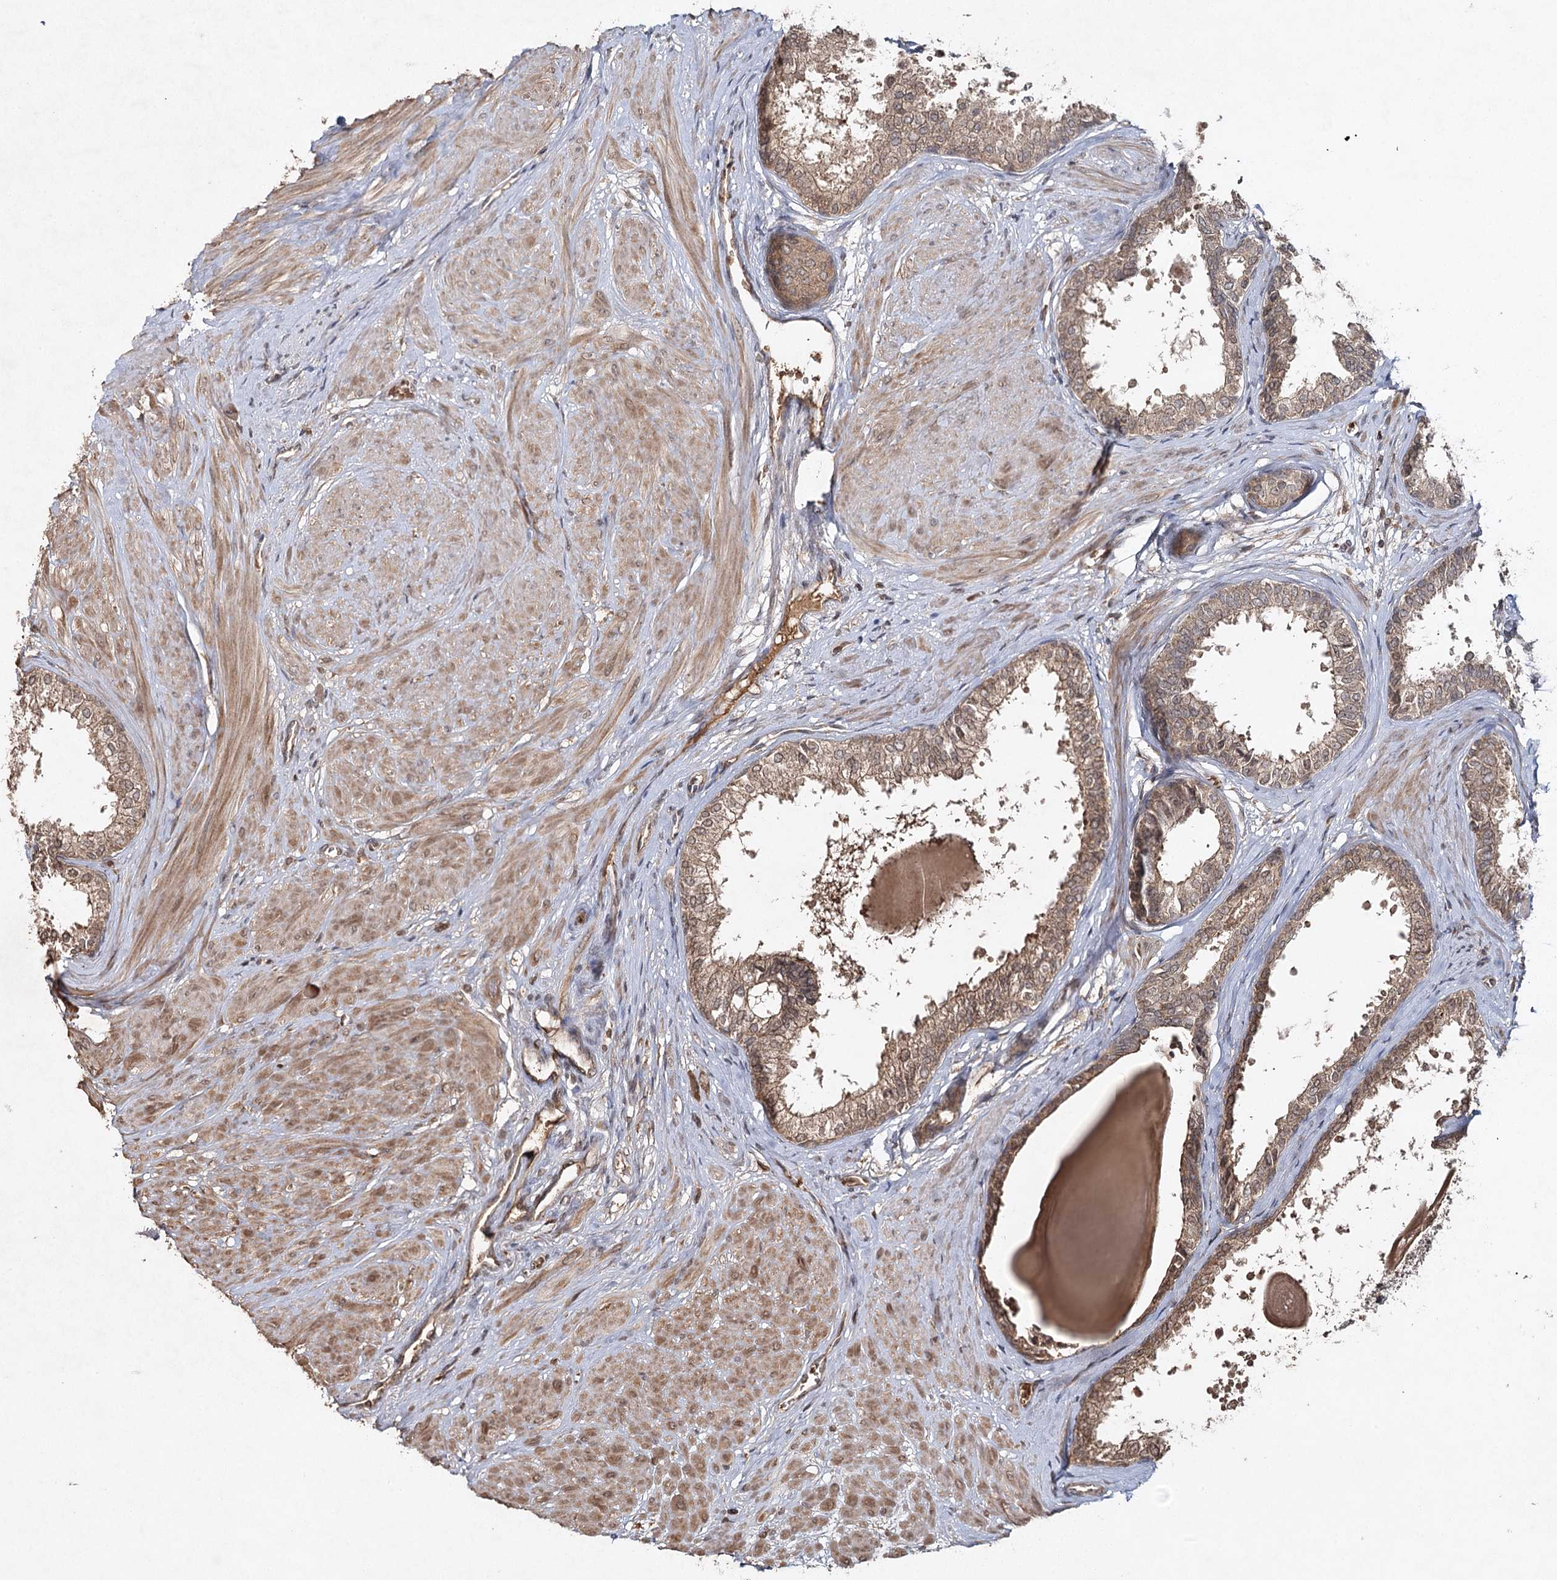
{"staining": {"intensity": "weak", "quantity": "25%-75%", "location": "cytoplasmic/membranous"}, "tissue": "prostate", "cell_type": "Glandular cells", "image_type": "normal", "snomed": [{"axis": "morphology", "description": "Normal tissue, NOS"}, {"axis": "topography", "description": "Prostate"}], "caption": "Protein staining by immunohistochemistry reveals weak cytoplasmic/membranous expression in approximately 25%-75% of glandular cells in benign prostate. The staining was performed using DAB (3,3'-diaminobenzidine) to visualize the protein expression in brown, while the nuclei were stained in blue with hematoxylin (Magnification: 20x).", "gene": "CYP2B6", "patient": {"sex": "male", "age": 48}}